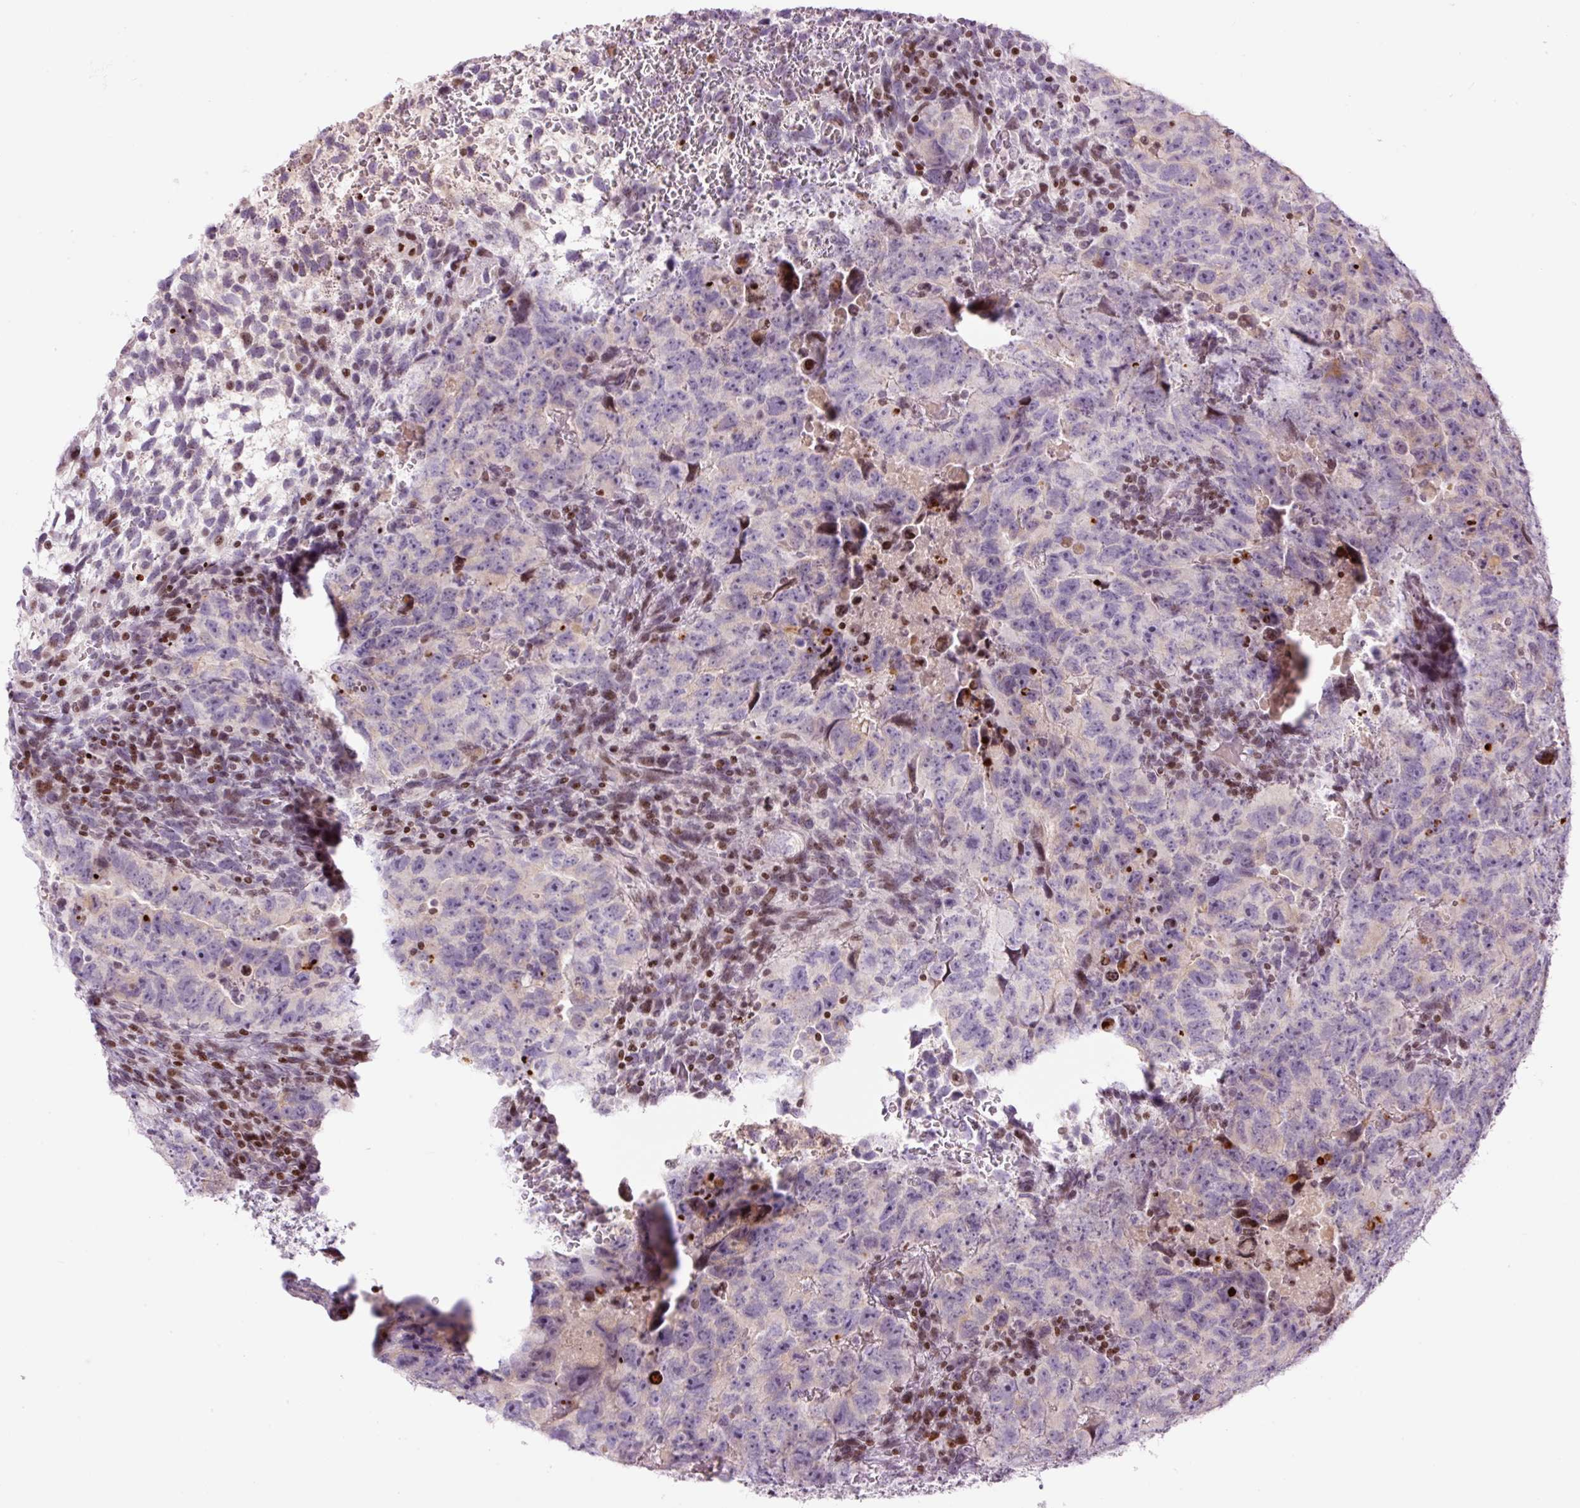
{"staining": {"intensity": "weak", "quantity": "<25%", "location": "cytoplasmic/membranous"}, "tissue": "testis cancer", "cell_type": "Tumor cells", "image_type": "cancer", "snomed": [{"axis": "morphology", "description": "Carcinoma, Embryonal, NOS"}, {"axis": "topography", "description": "Testis"}], "caption": "Human testis cancer stained for a protein using immunohistochemistry reveals no expression in tumor cells.", "gene": "TMEM177", "patient": {"sex": "male", "age": 24}}